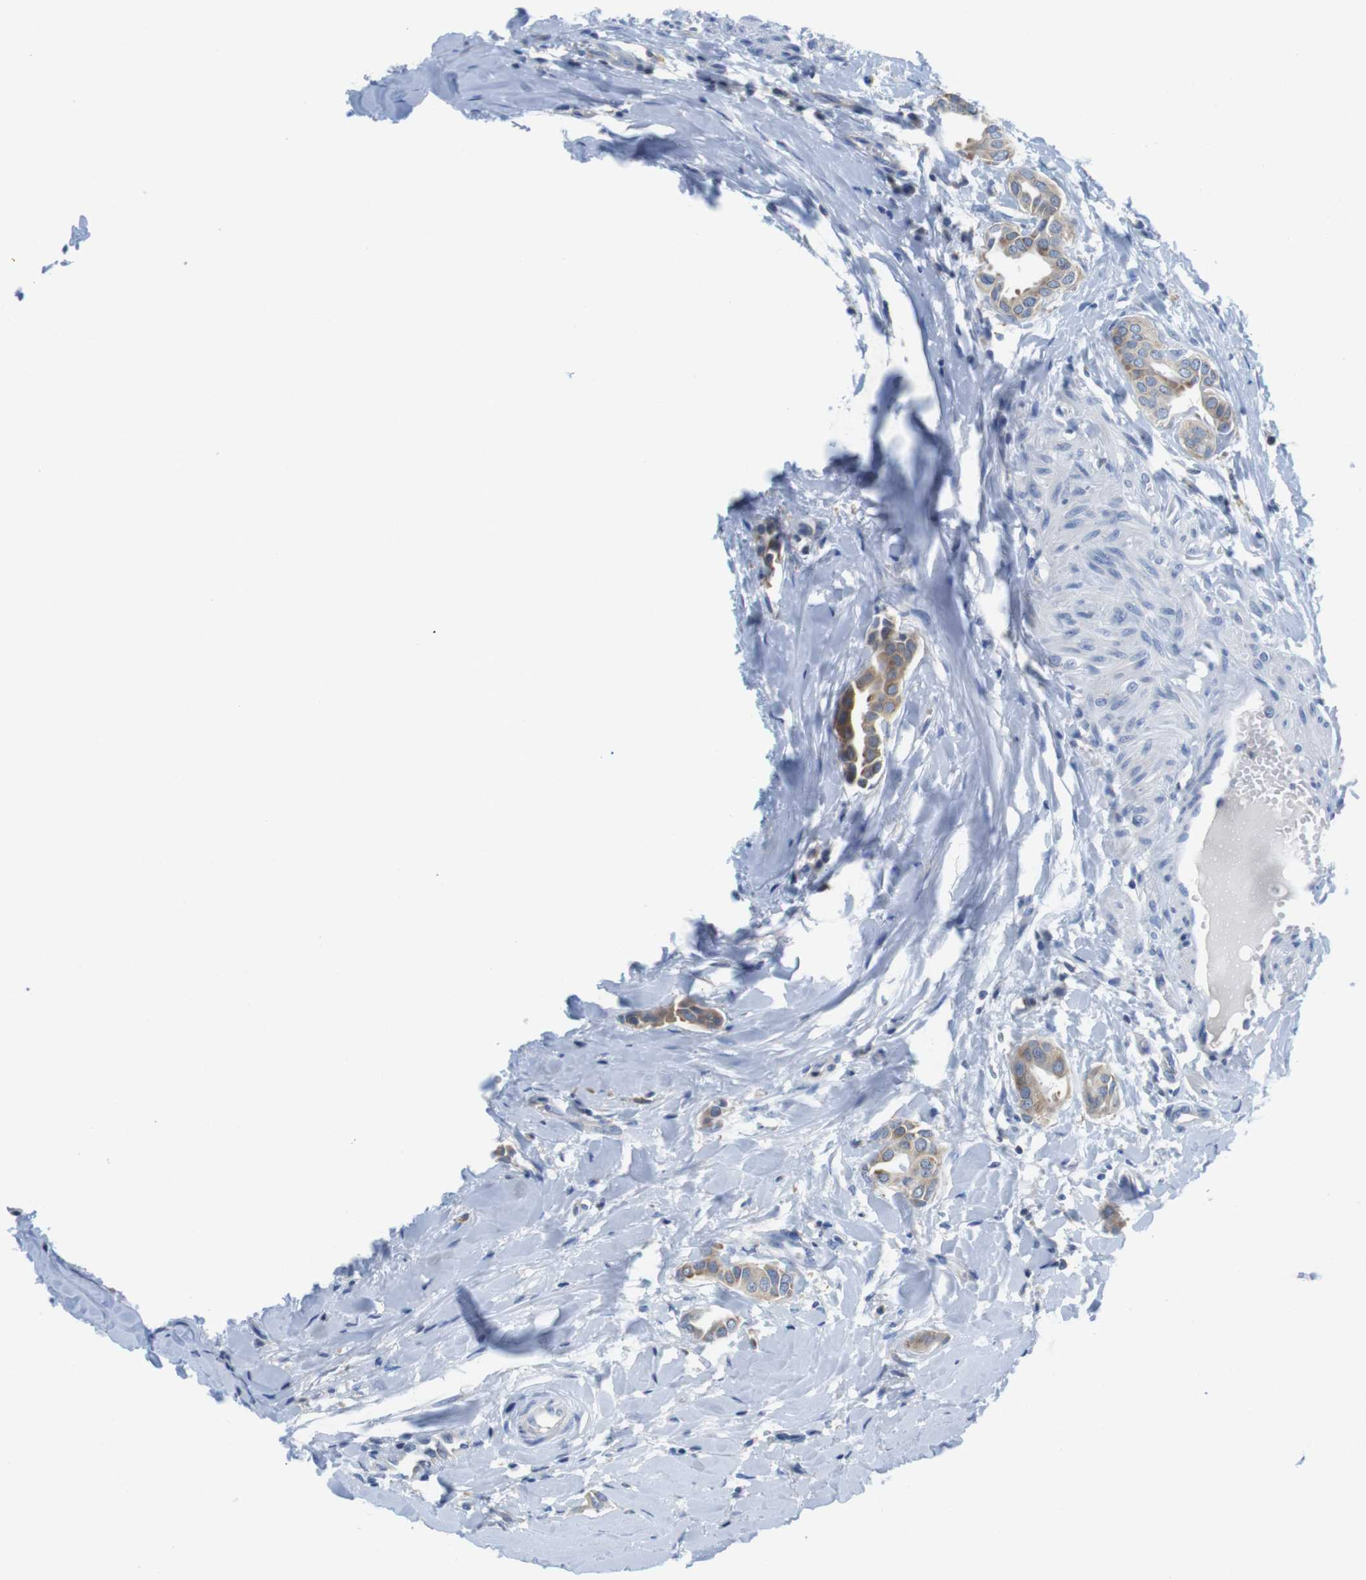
{"staining": {"intensity": "moderate", "quantity": ">75%", "location": "cytoplasmic/membranous"}, "tissue": "head and neck cancer", "cell_type": "Tumor cells", "image_type": "cancer", "snomed": [{"axis": "morphology", "description": "Adenocarcinoma, NOS"}, {"axis": "topography", "description": "Salivary gland"}, {"axis": "topography", "description": "Head-Neck"}], "caption": "Brown immunohistochemical staining in human head and neck cancer (adenocarcinoma) reveals moderate cytoplasmic/membranous staining in approximately >75% of tumor cells.", "gene": "CNGA2", "patient": {"sex": "female", "age": 59}}